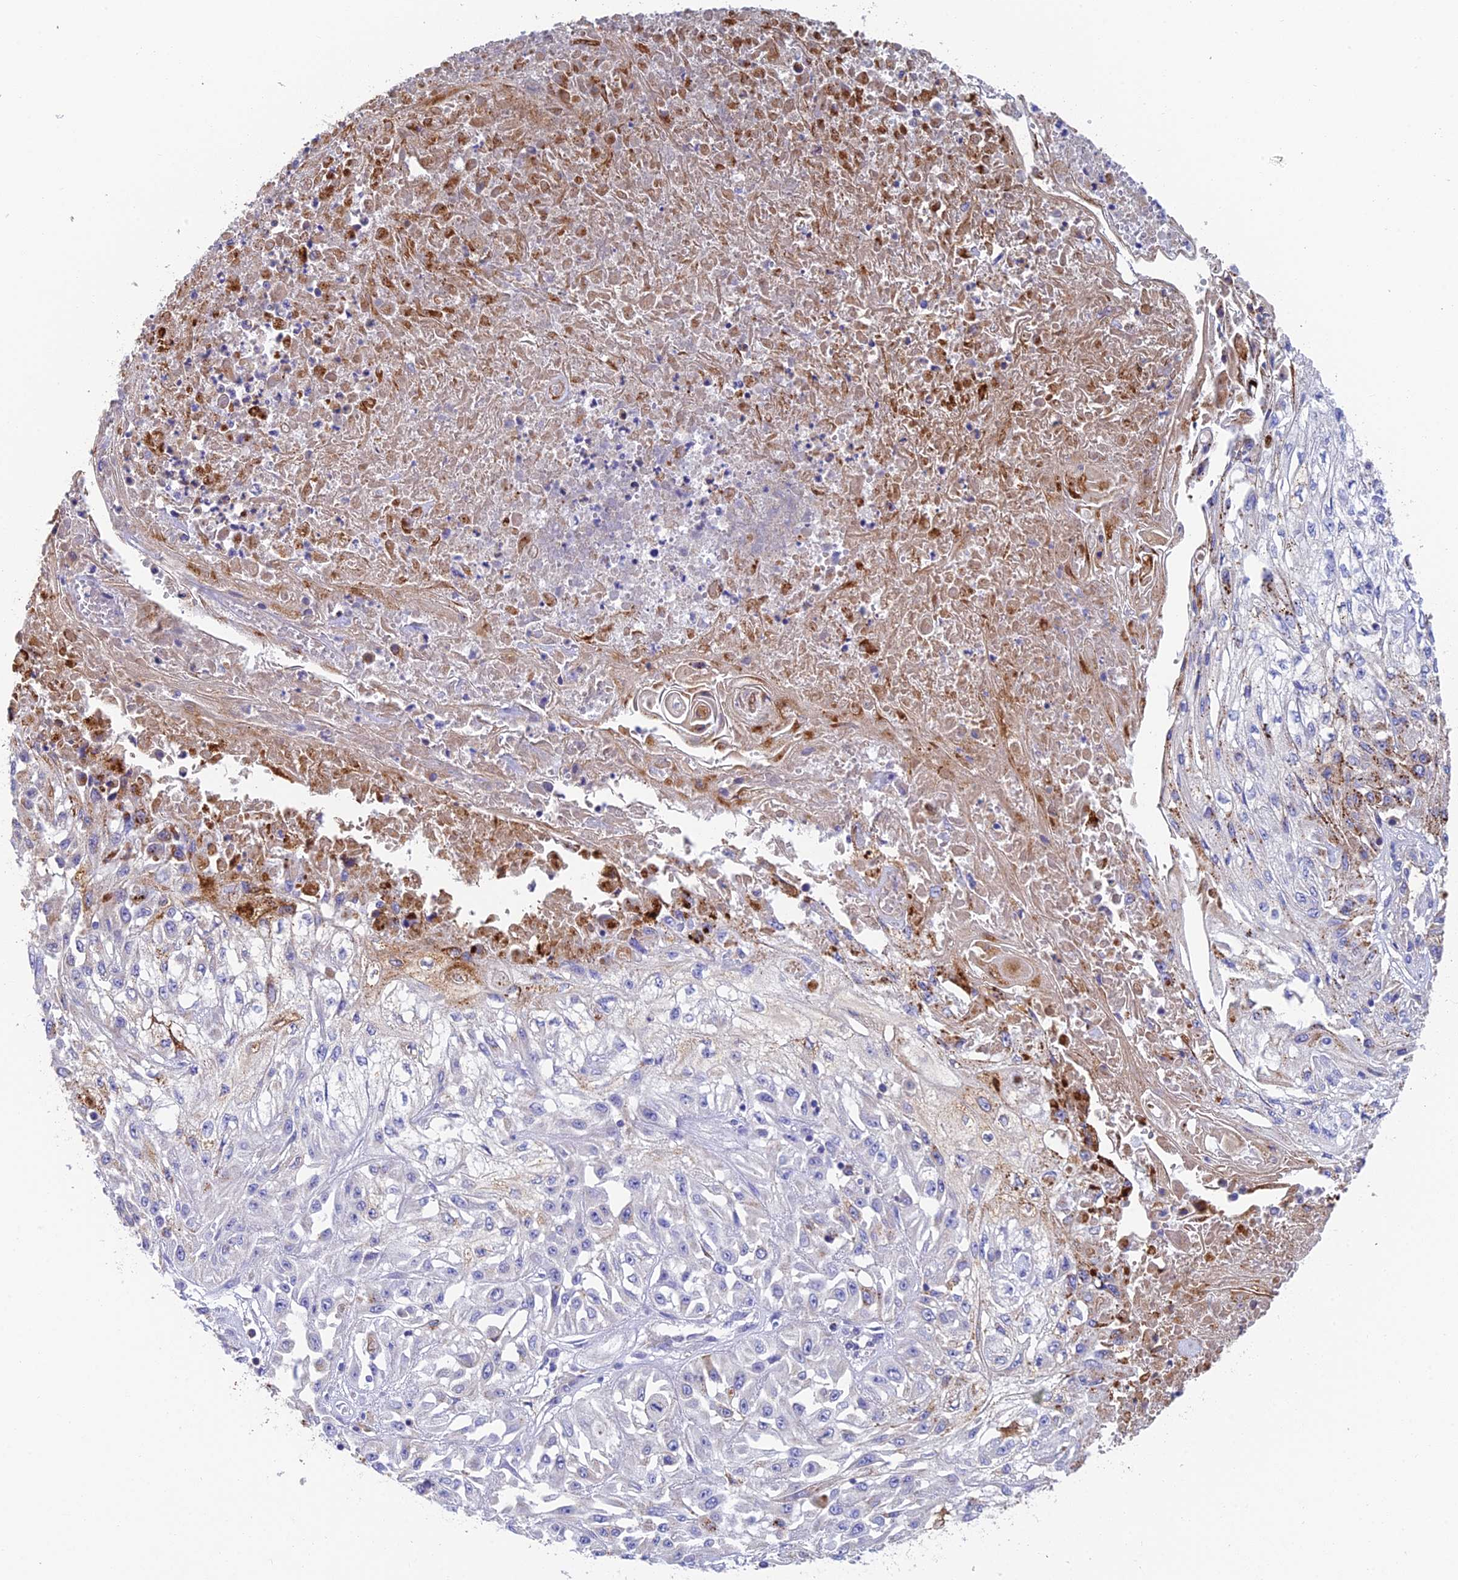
{"staining": {"intensity": "moderate", "quantity": "<25%", "location": "cytoplasmic/membranous"}, "tissue": "skin cancer", "cell_type": "Tumor cells", "image_type": "cancer", "snomed": [{"axis": "morphology", "description": "Squamous cell carcinoma, NOS"}, {"axis": "morphology", "description": "Squamous cell carcinoma, metastatic, NOS"}, {"axis": "topography", "description": "Skin"}, {"axis": "topography", "description": "Lymph node"}], "caption": "IHC histopathology image of neoplastic tissue: human skin metastatic squamous cell carcinoma stained using immunohistochemistry exhibits low levels of moderate protein expression localized specifically in the cytoplasmic/membranous of tumor cells, appearing as a cytoplasmic/membranous brown color.", "gene": "ADAMTS13", "patient": {"sex": "male", "age": 75}}